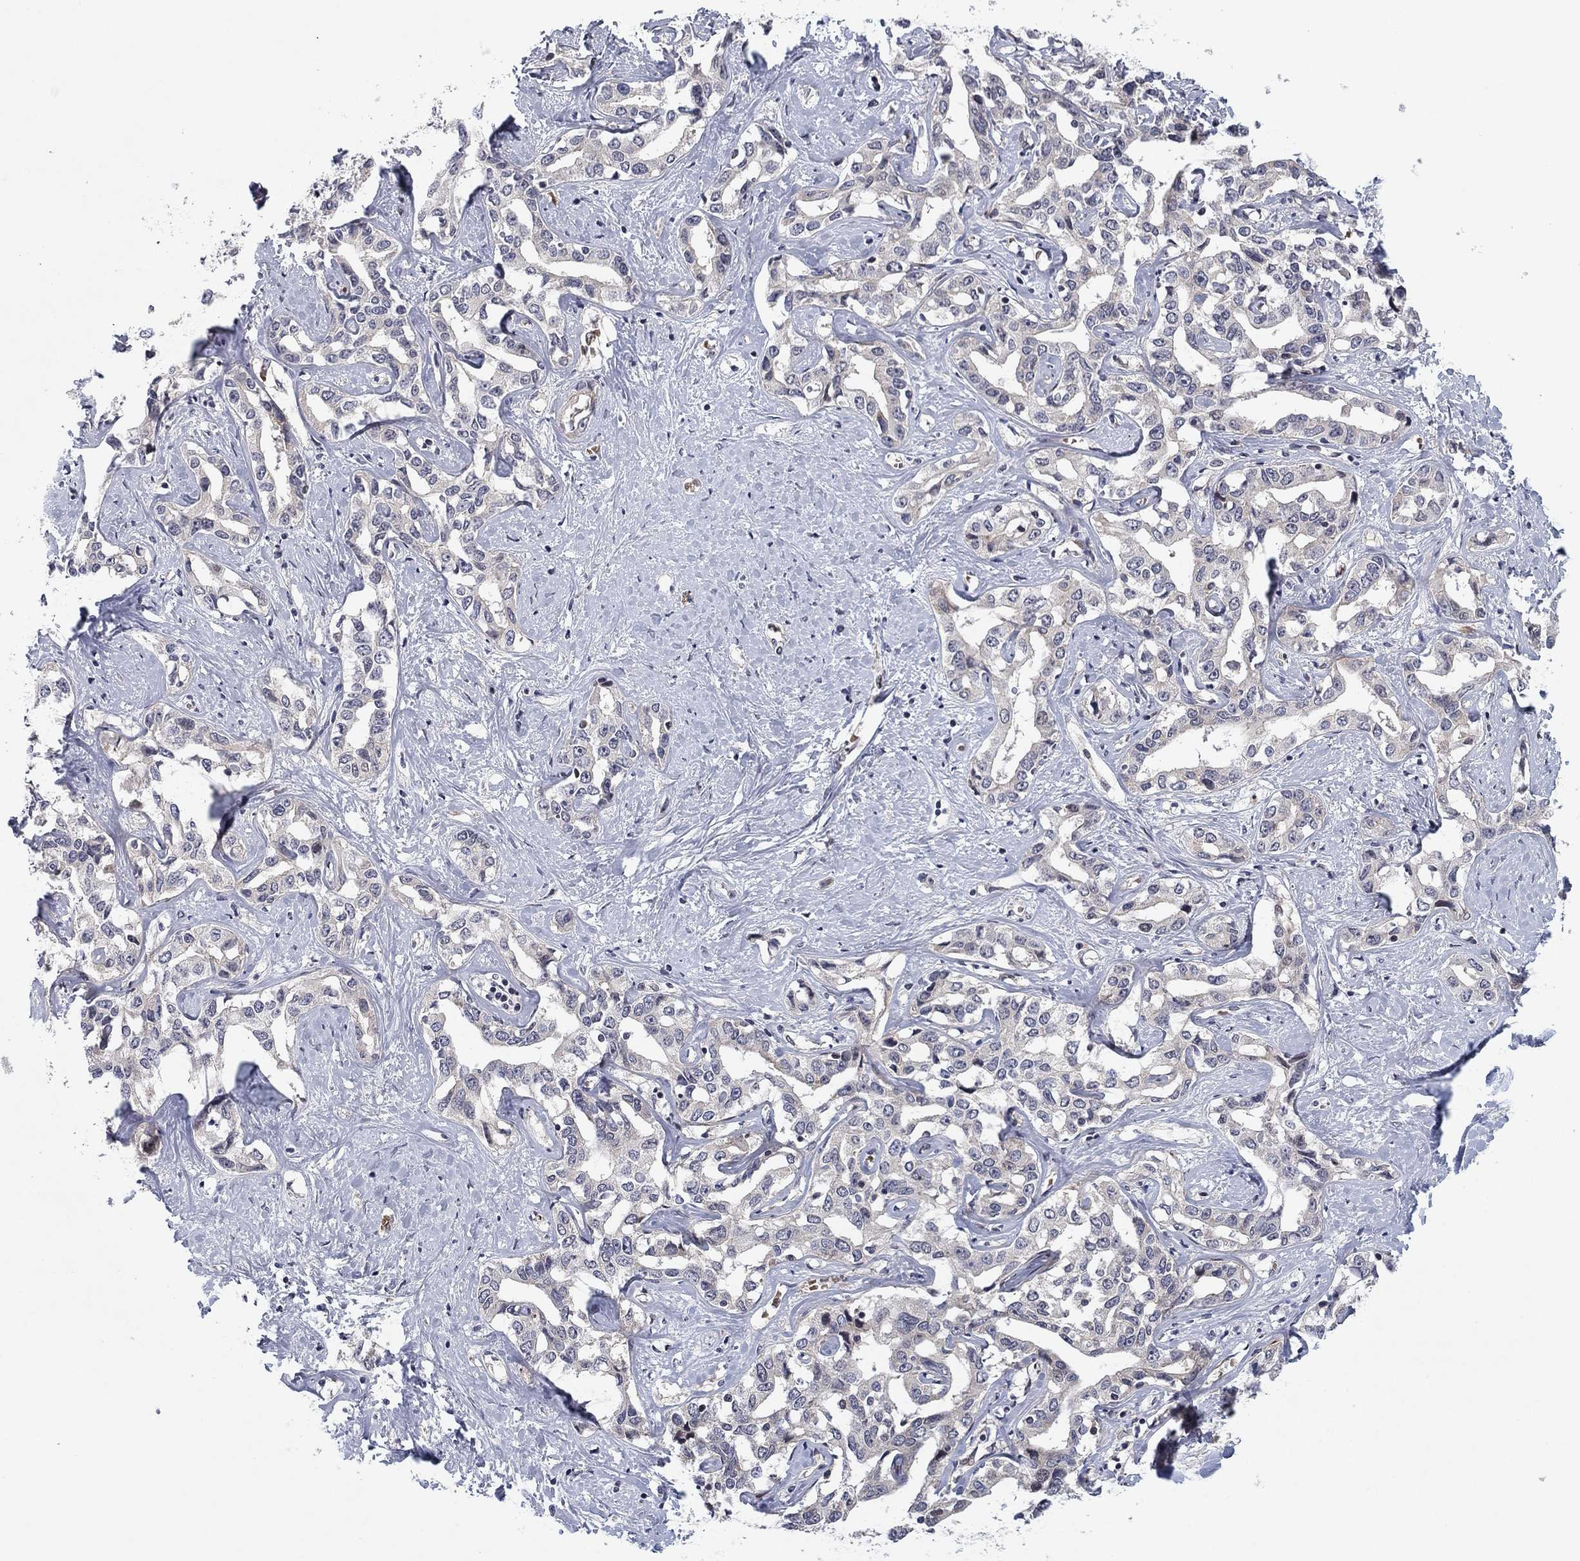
{"staining": {"intensity": "negative", "quantity": "none", "location": "none"}, "tissue": "liver cancer", "cell_type": "Tumor cells", "image_type": "cancer", "snomed": [{"axis": "morphology", "description": "Cholangiocarcinoma"}, {"axis": "topography", "description": "Liver"}], "caption": "Histopathology image shows no protein staining in tumor cells of liver cancer tissue.", "gene": "BCL11A", "patient": {"sex": "male", "age": 59}}